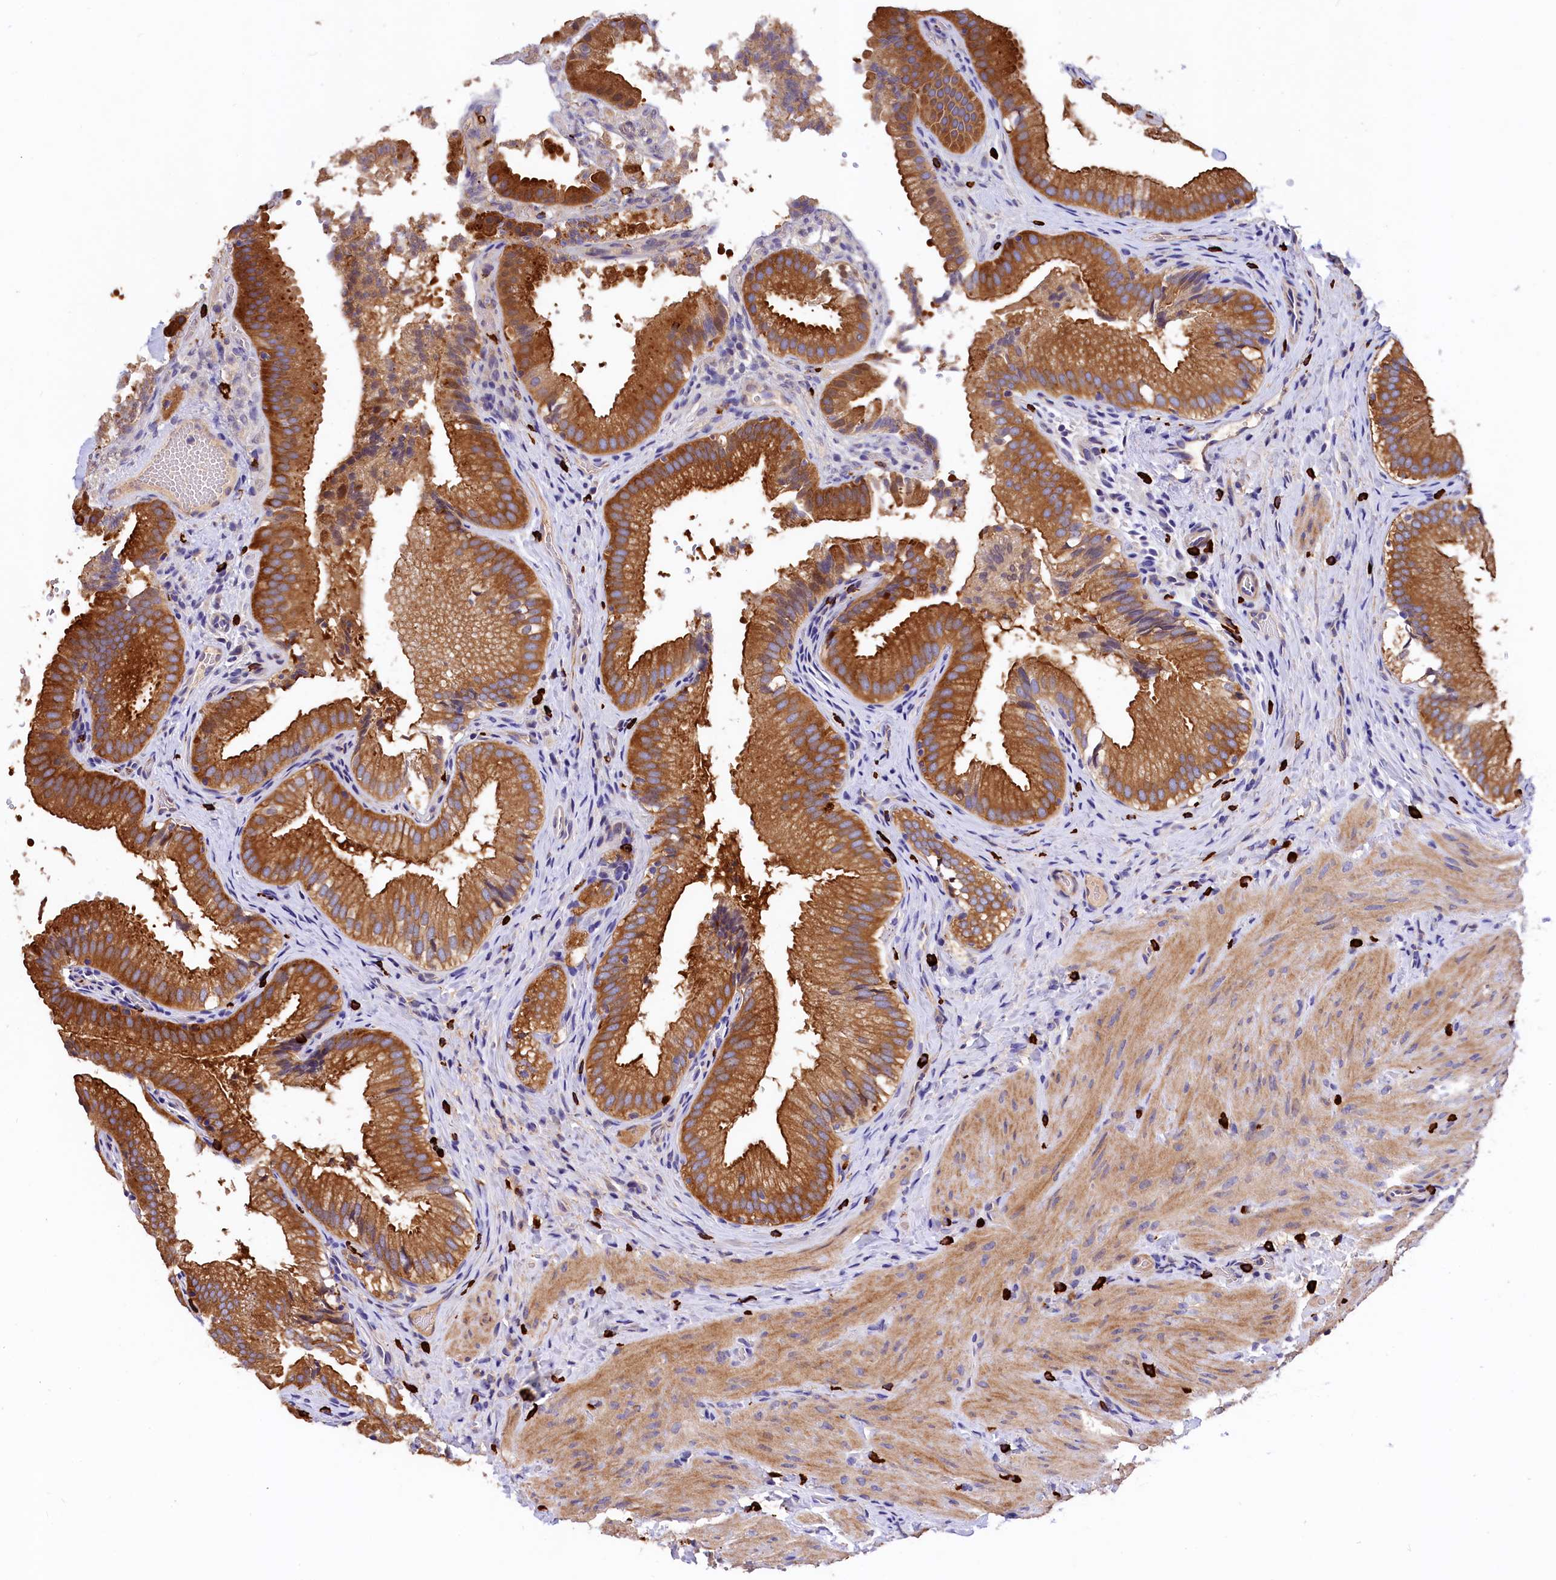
{"staining": {"intensity": "strong", "quantity": ">75%", "location": "cytoplasmic/membranous"}, "tissue": "gallbladder", "cell_type": "Glandular cells", "image_type": "normal", "snomed": [{"axis": "morphology", "description": "Normal tissue, NOS"}, {"axis": "topography", "description": "Gallbladder"}], "caption": "Immunohistochemical staining of benign human gallbladder demonstrates >75% levels of strong cytoplasmic/membranous protein expression in about >75% of glandular cells.", "gene": "EPS8L2", "patient": {"sex": "female", "age": 30}}